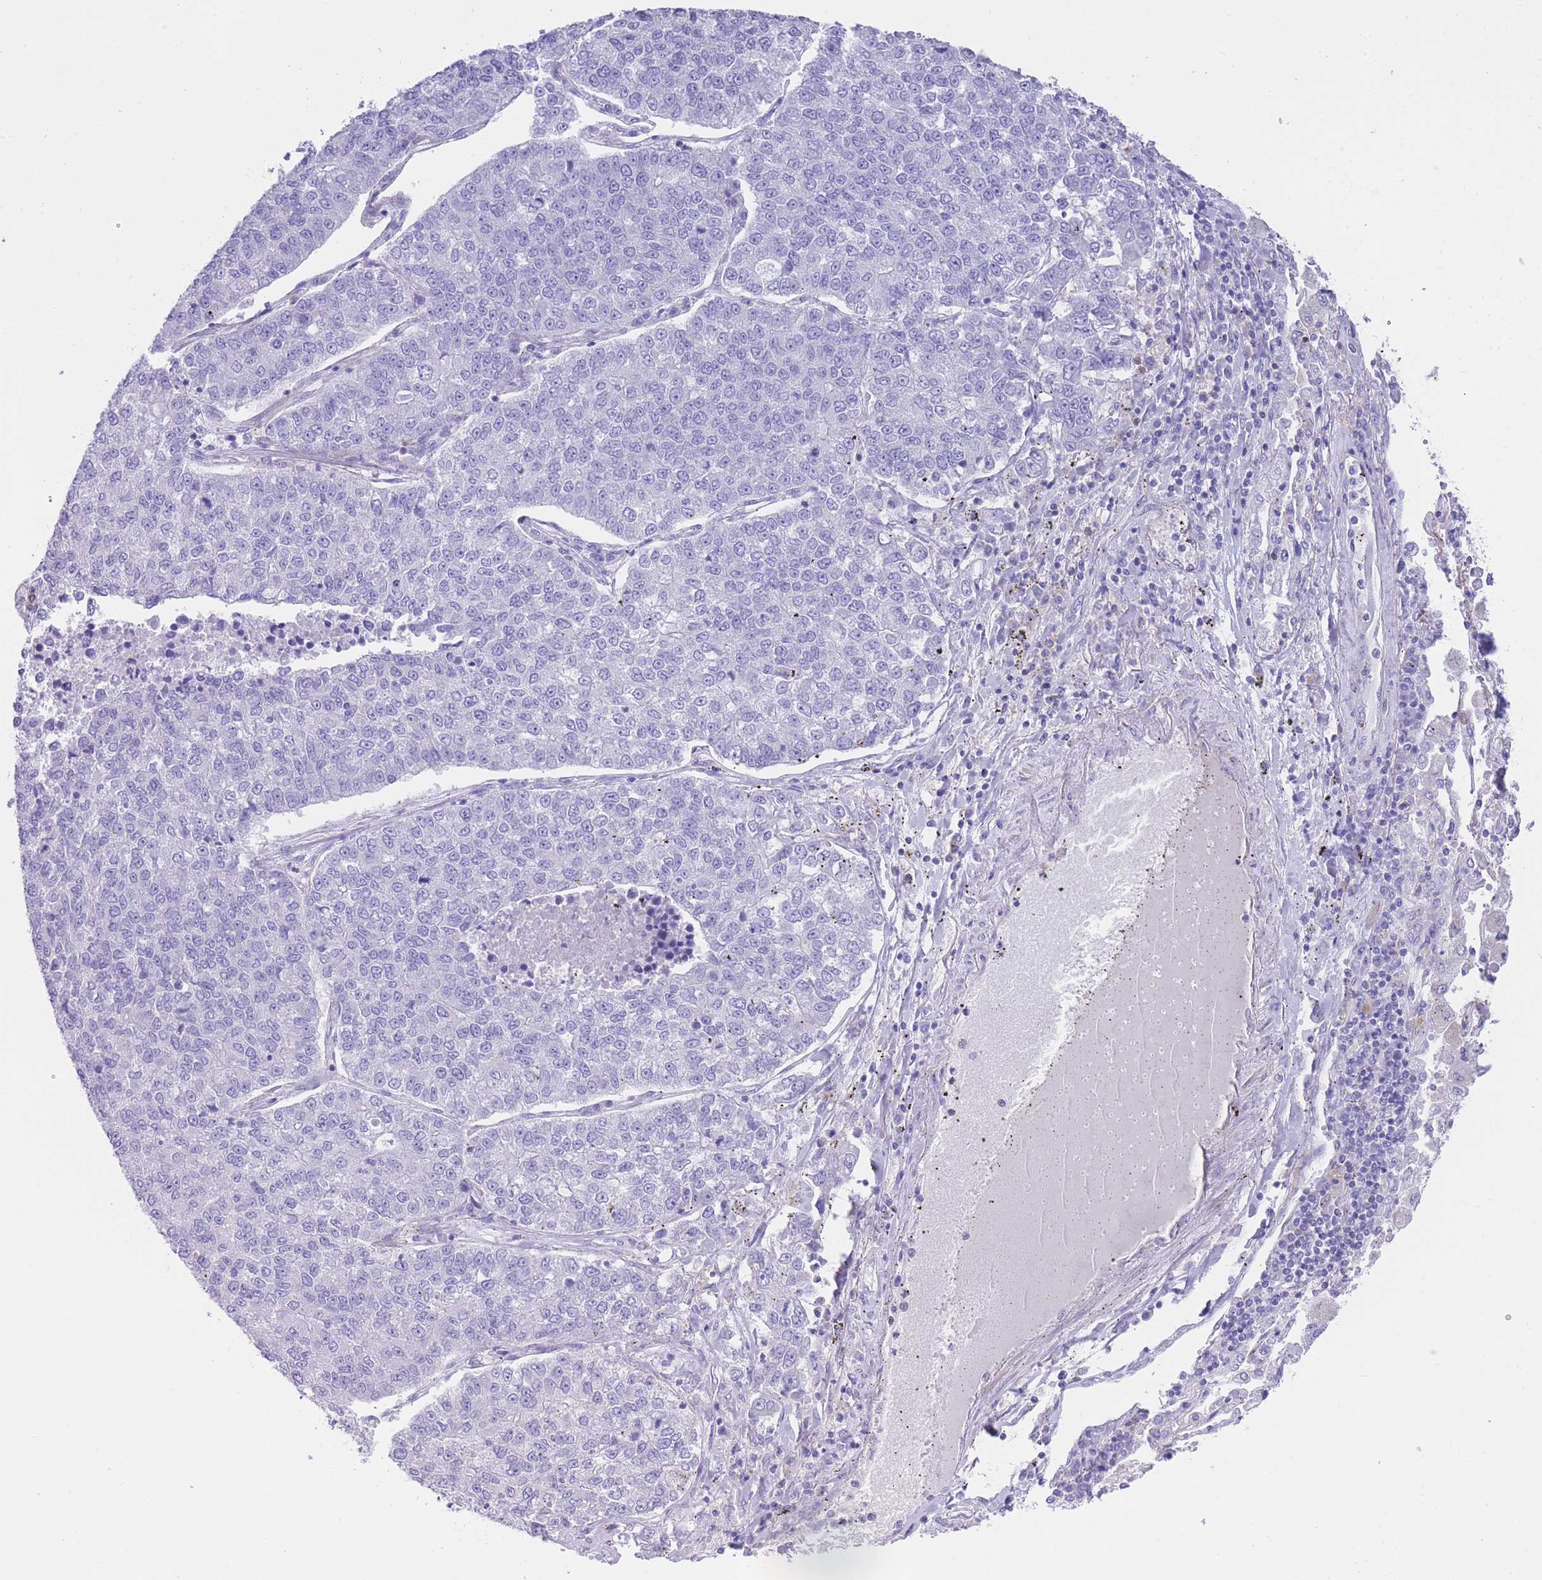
{"staining": {"intensity": "negative", "quantity": "none", "location": "none"}, "tissue": "lung cancer", "cell_type": "Tumor cells", "image_type": "cancer", "snomed": [{"axis": "morphology", "description": "Adenocarcinoma, NOS"}, {"axis": "topography", "description": "Lung"}], "caption": "Tumor cells show no significant protein expression in lung cancer. Nuclei are stained in blue.", "gene": "LDB3", "patient": {"sex": "male", "age": 49}}